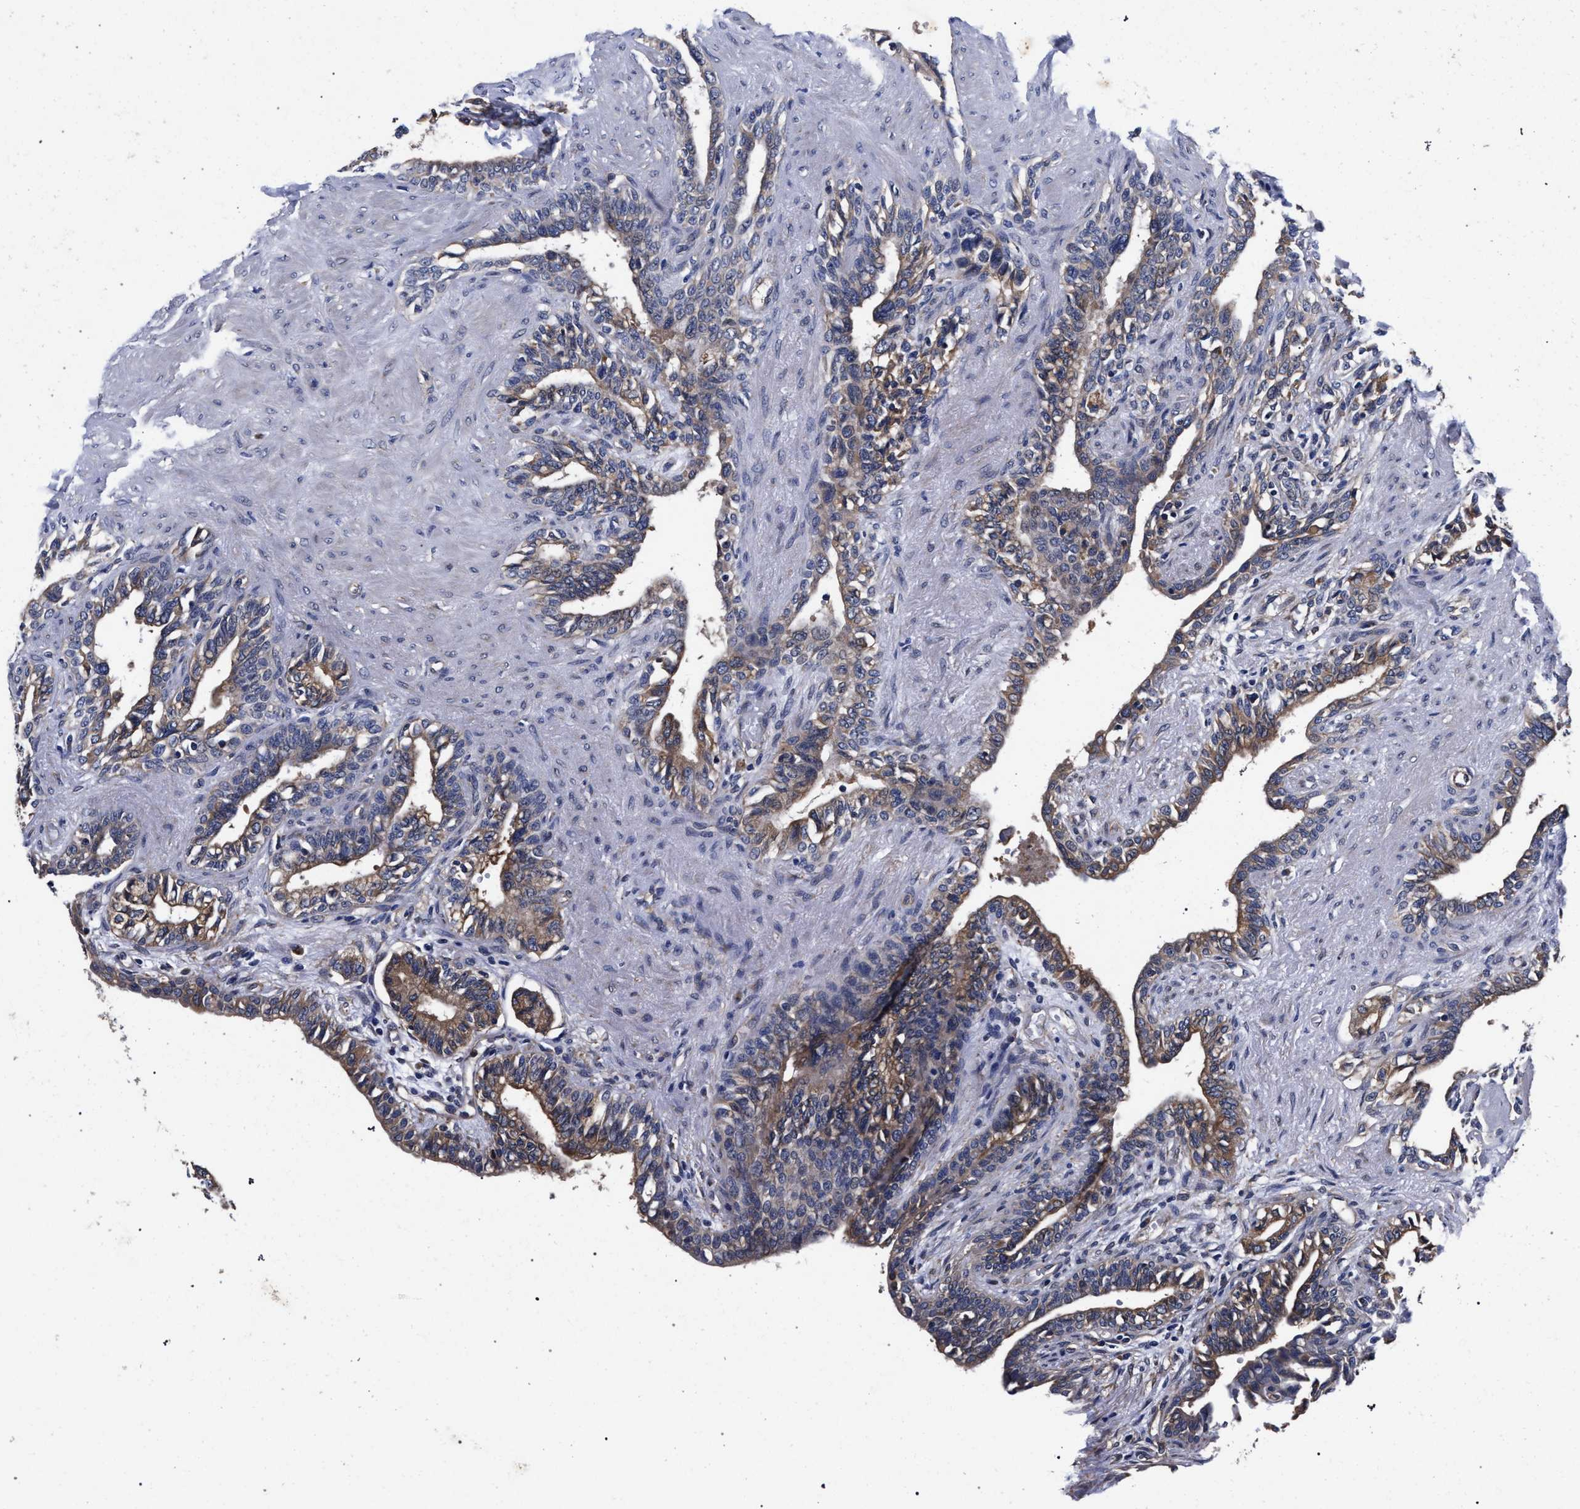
{"staining": {"intensity": "moderate", "quantity": ">75%", "location": "cytoplasmic/membranous"}, "tissue": "seminal vesicle", "cell_type": "Glandular cells", "image_type": "normal", "snomed": [{"axis": "morphology", "description": "Normal tissue, NOS"}, {"axis": "morphology", "description": "Adenocarcinoma, High grade"}, {"axis": "topography", "description": "Prostate"}, {"axis": "topography", "description": "Seminal veicle"}], "caption": "This is a histology image of immunohistochemistry staining of unremarkable seminal vesicle, which shows moderate positivity in the cytoplasmic/membranous of glandular cells.", "gene": "CFAP95", "patient": {"sex": "male", "age": 55}}